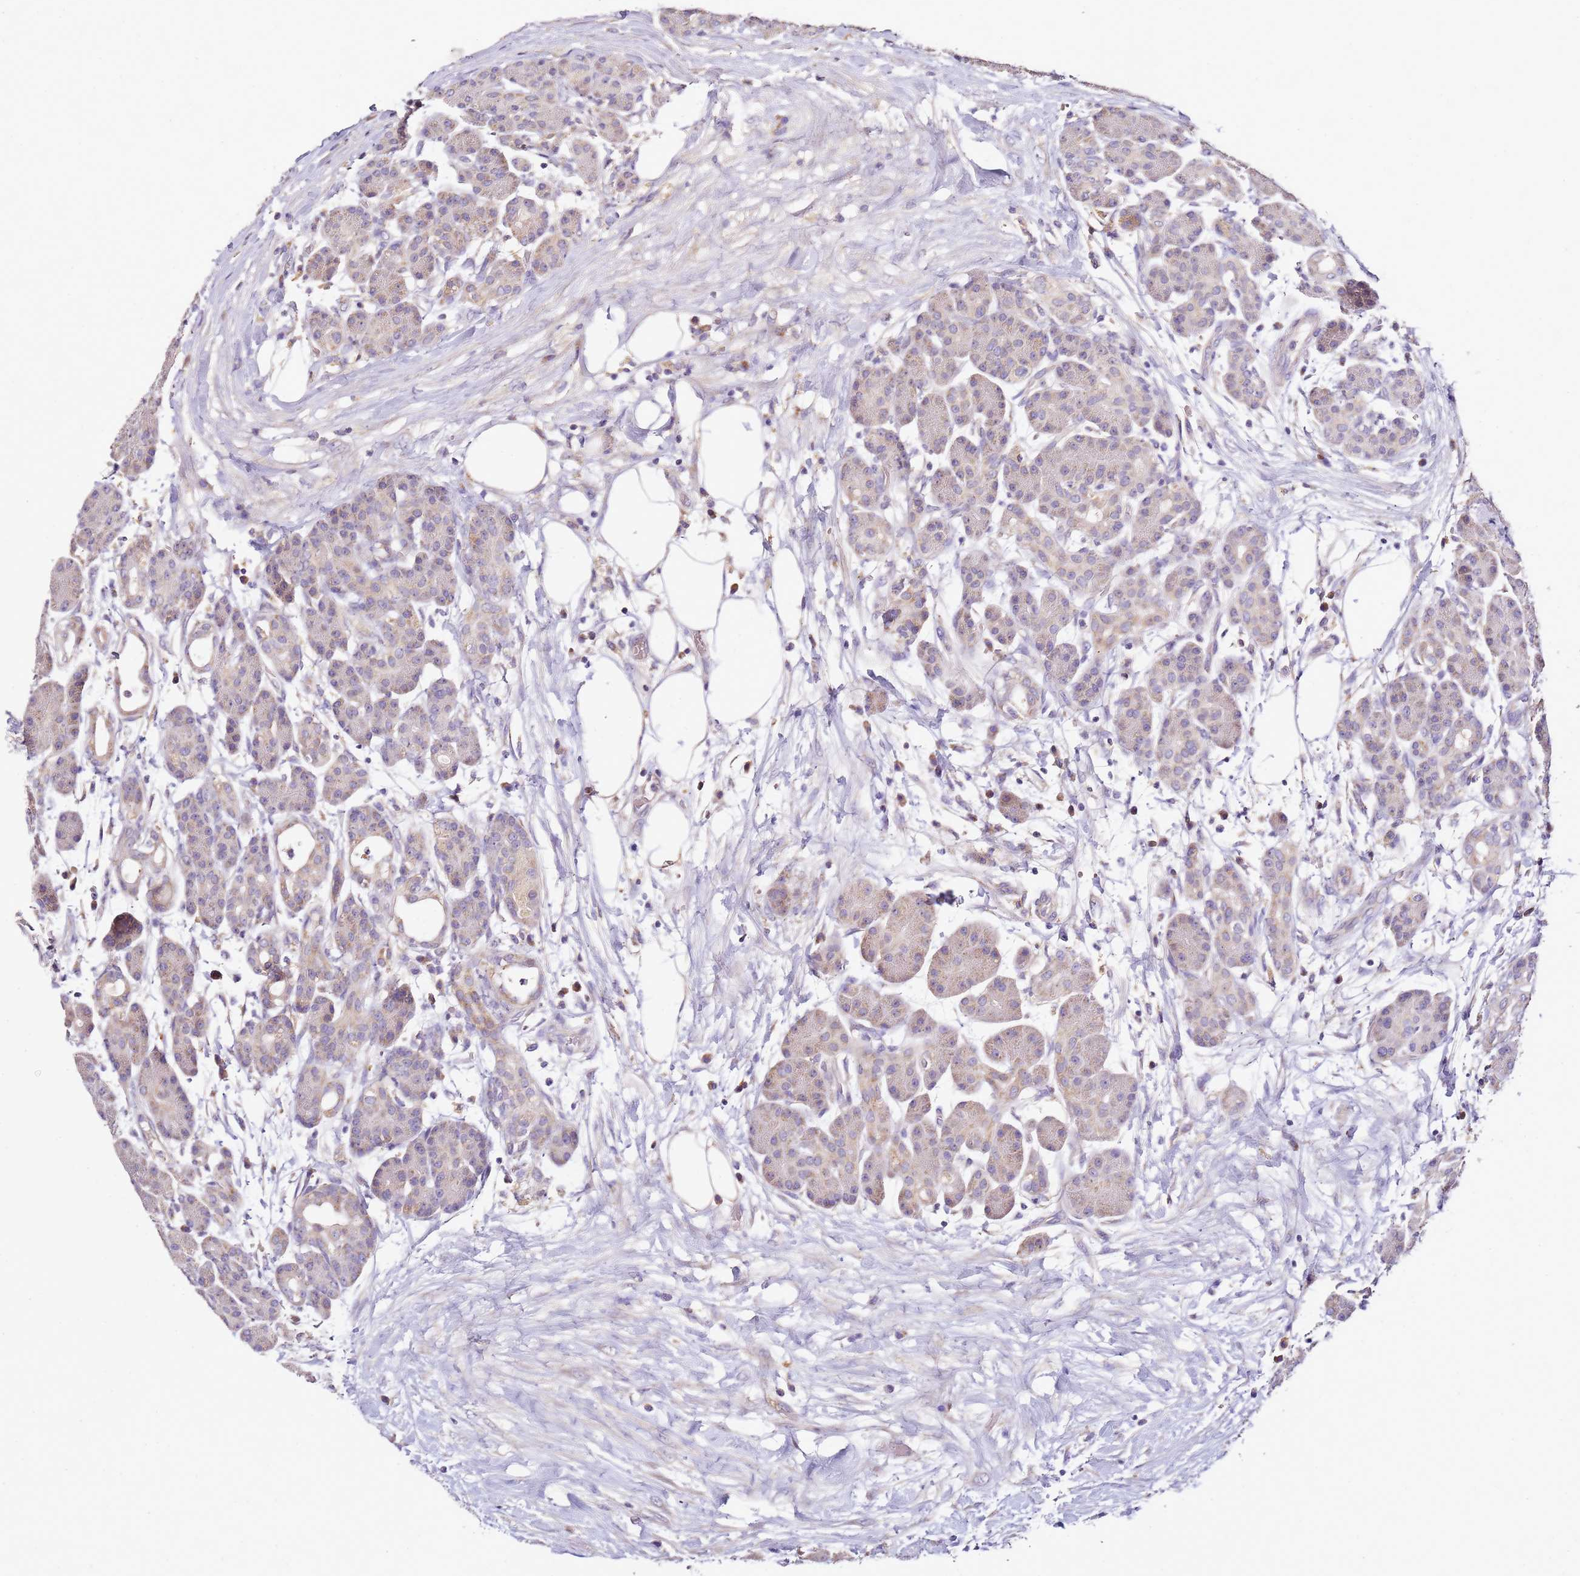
{"staining": {"intensity": "moderate", "quantity": "<25%", "location": "cytoplasmic/membranous"}, "tissue": "pancreas", "cell_type": "Exocrine glandular cells", "image_type": "normal", "snomed": [{"axis": "morphology", "description": "Normal tissue, NOS"}, {"axis": "topography", "description": "Pancreas"}], "caption": "Immunohistochemistry micrograph of normal pancreas stained for a protein (brown), which demonstrates low levels of moderate cytoplasmic/membranous positivity in about <25% of exocrine glandular cells.", "gene": "OR2B11", "patient": {"sex": "male", "age": 63}}